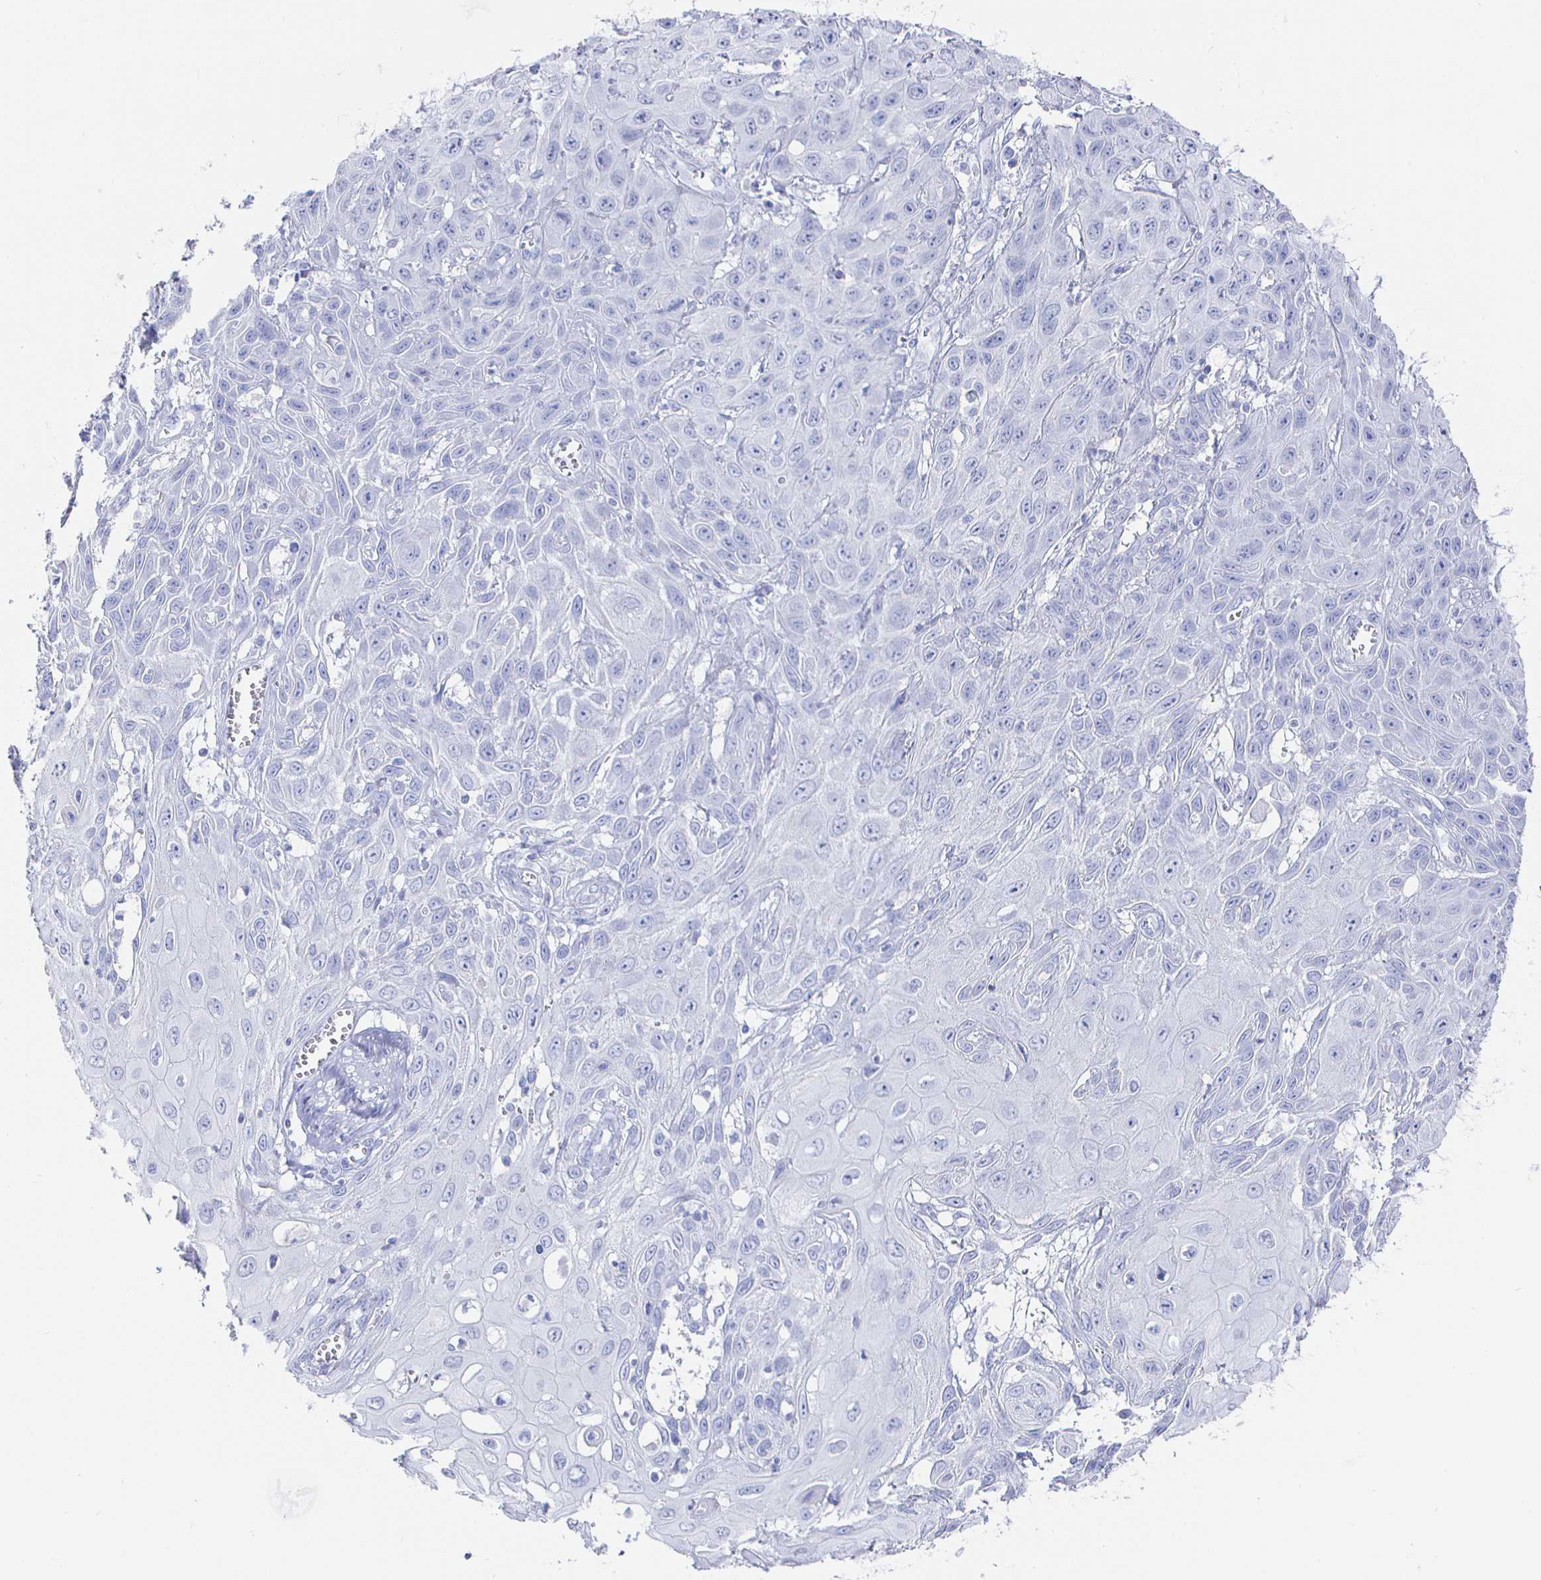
{"staining": {"intensity": "negative", "quantity": "none", "location": "none"}, "tissue": "skin cancer", "cell_type": "Tumor cells", "image_type": "cancer", "snomed": [{"axis": "morphology", "description": "Squamous cell carcinoma, NOS"}, {"axis": "topography", "description": "Skin"}, {"axis": "topography", "description": "Vulva"}], "caption": "A histopathology image of human skin cancer (squamous cell carcinoma) is negative for staining in tumor cells.", "gene": "CLCA1", "patient": {"sex": "female", "age": 71}}